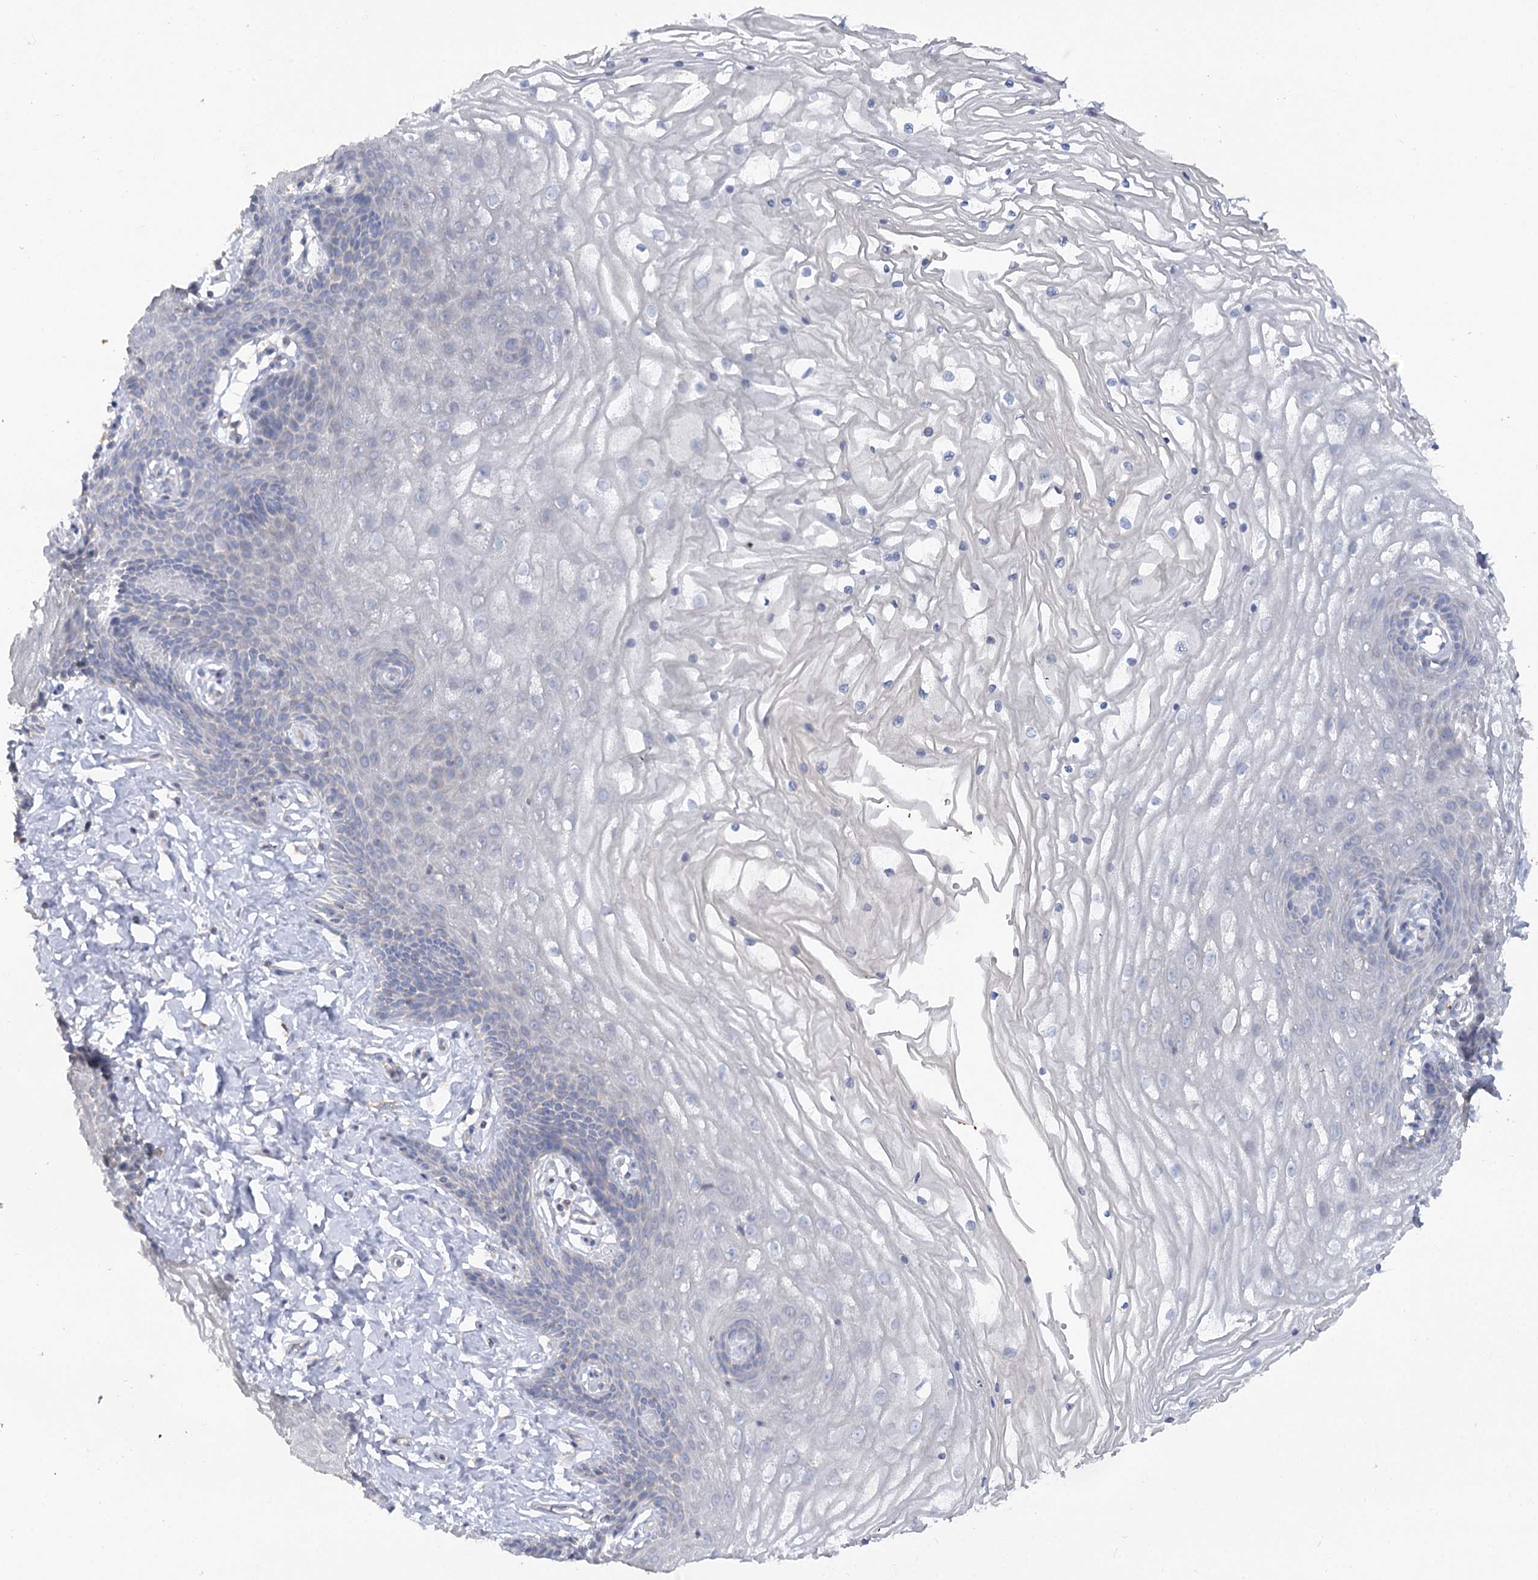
{"staining": {"intensity": "negative", "quantity": "none", "location": "none"}, "tissue": "vagina", "cell_type": "Squamous epithelial cells", "image_type": "normal", "snomed": [{"axis": "morphology", "description": "Normal tissue, NOS"}, {"axis": "topography", "description": "Vagina"}, {"axis": "topography", "description": "Cervix"}], "caption": "A high-resolution photomicrograph shows IHC staining of normal vagina, which displays no significant expression in squamous epithelial cells.", "gene": "TMEM187", "patient": {"sex": "female", "age": 40}}